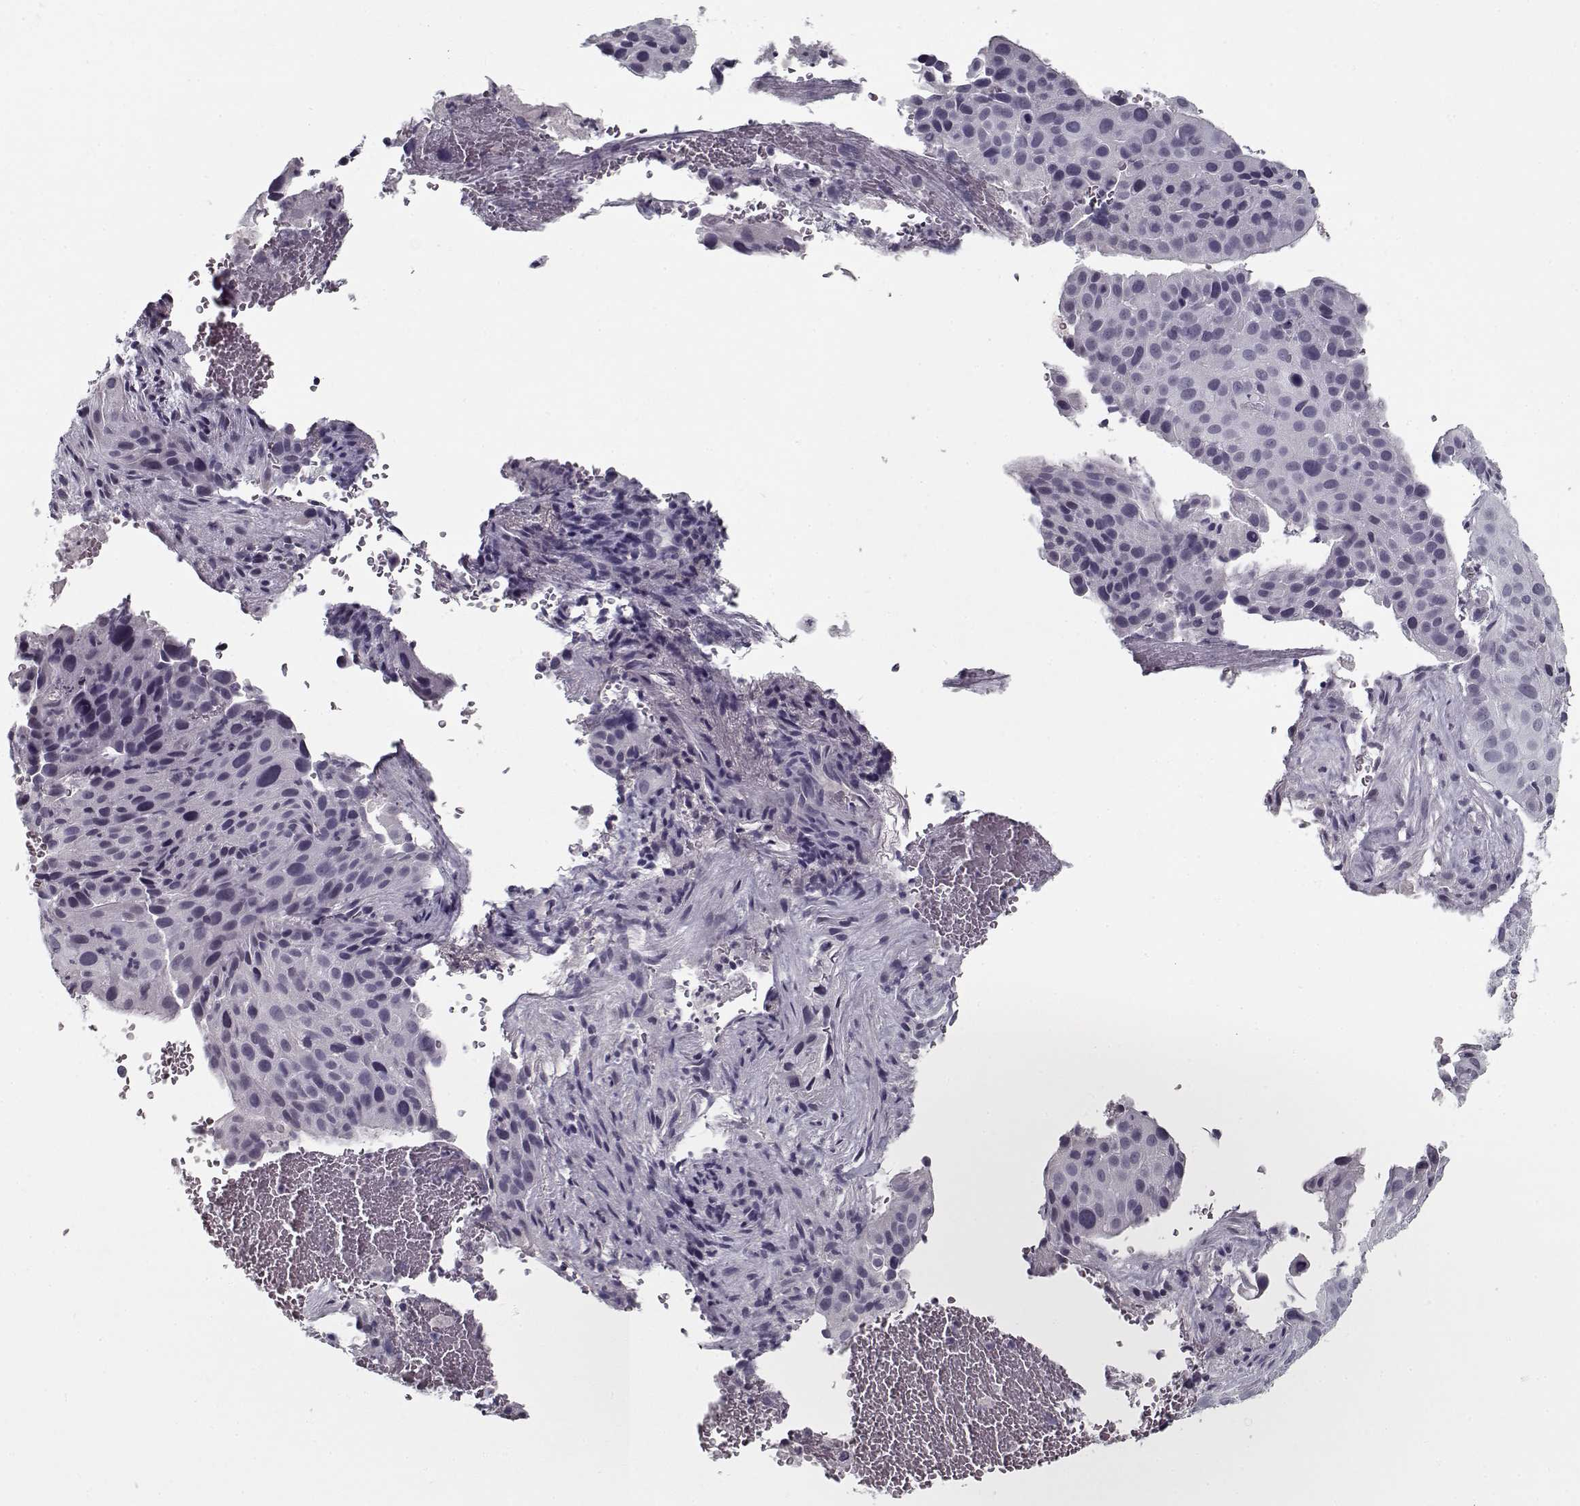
{"staining": {"intensity": "negative", "quantity": "none", "location": "none"}, "tissue": "cervical cancer", "cell_type": "Tumor cells", "image_type": "cancer", "snomed": [{"axis": "morphology", "description": "Squamous cell carcinoma, NOS"}, {"axis": "topography", "description": "Cervix"}], "caption": "Photomicrograph shows no protein positivity in tumor cells of cervical cancer (squamous cell carcinoma) tissue.", "gene": "SPACA9", "patient": {"sex": "female", "age": 38}}